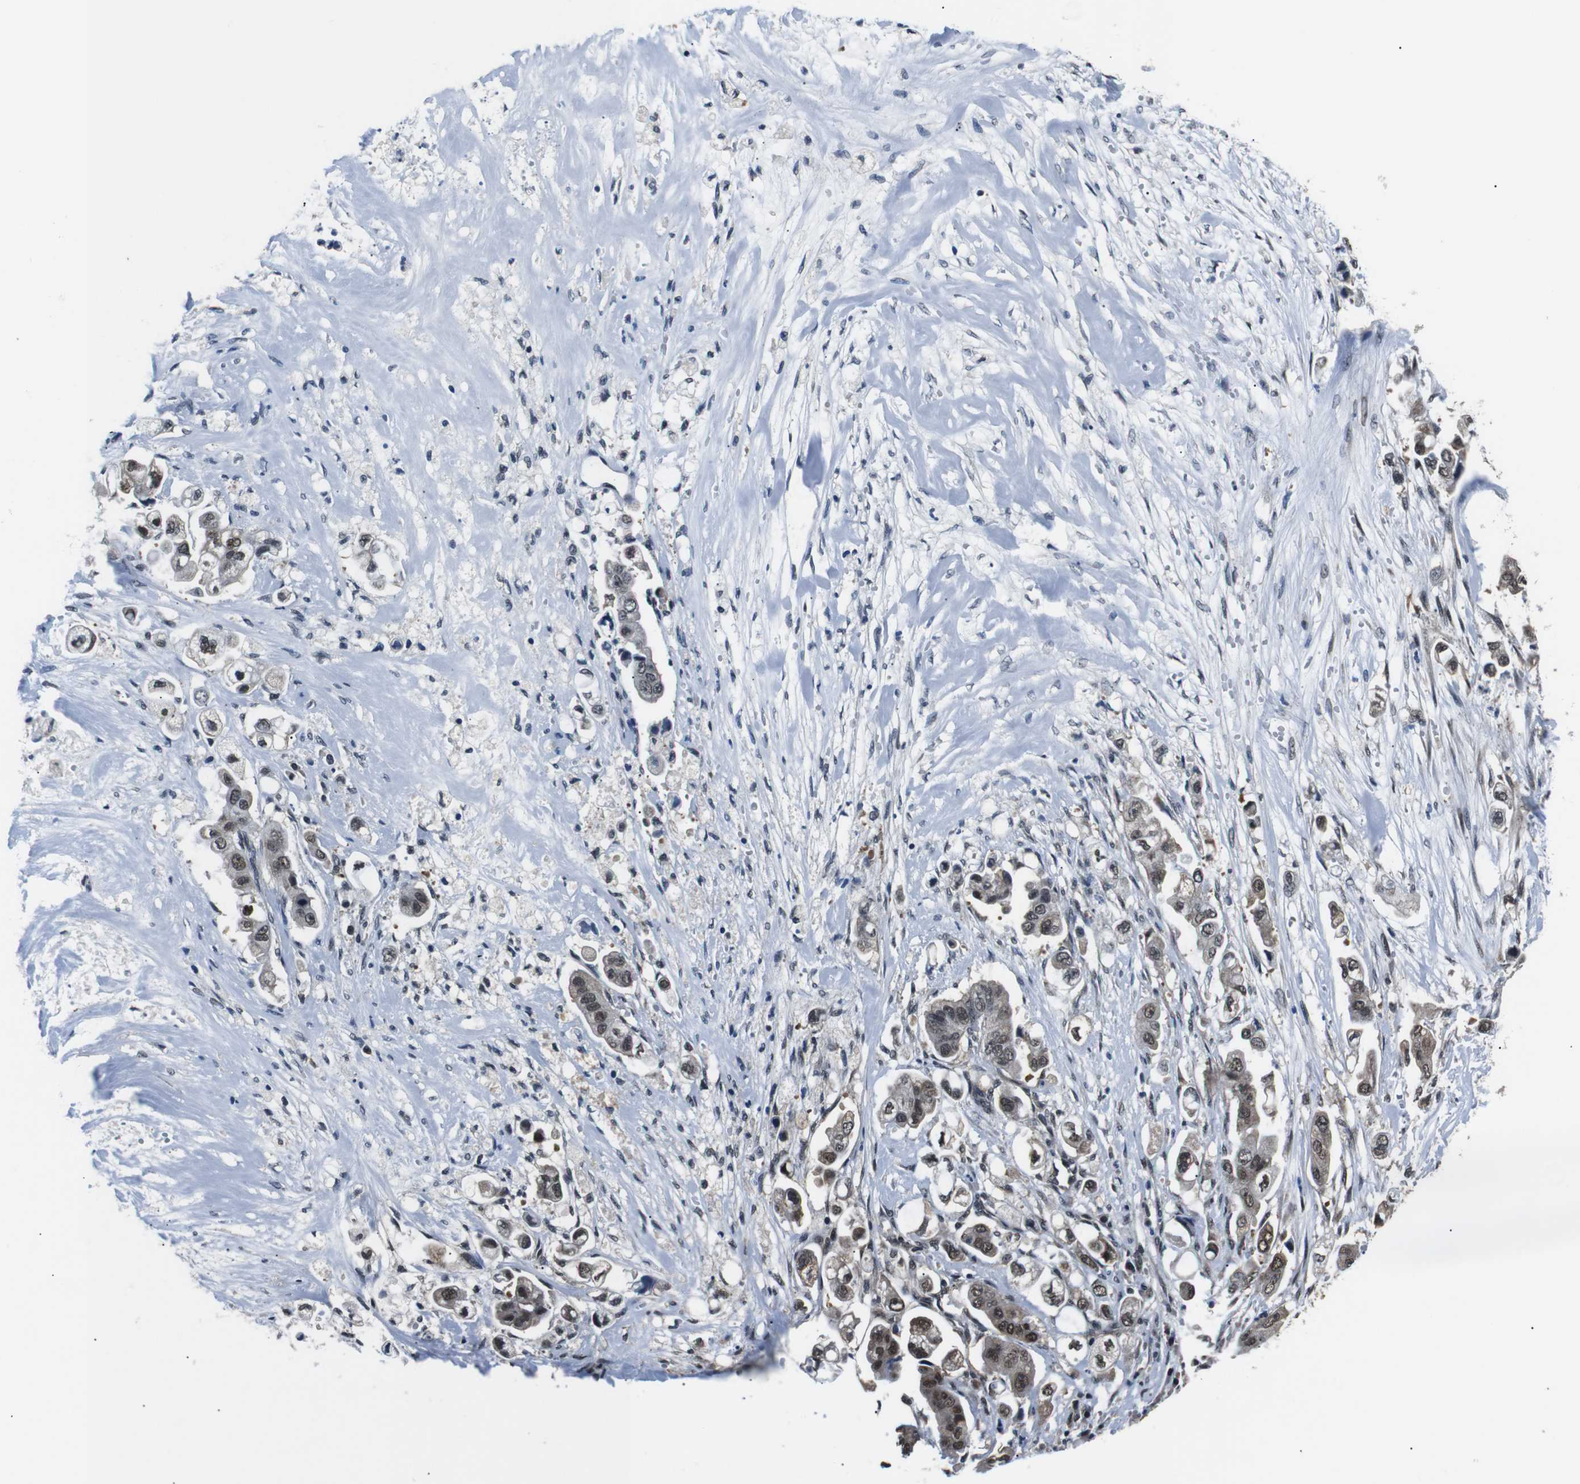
{"staining": {"intensity": "moderate", "quantity": ">75%", "location": "cytoplasmic/membranous,nuclear"}, "tissue": "stomach cancer", "cell_type": "Tumor cells", "image_type": "cancer", "snomed": [{"axis": "morphology", "description": "Adenocarcinoma, NOS"}, {"axis": "topography", "description": "Stomach"}], "caption": "This is a photomicrograph of IHC staining of stomach adenocarcinoma, which shows moderate expression in the cytoplasmic/membranous and nuclear of tumor cells.", "gene": "SKP1", "patient": {"sex": "male", "age": 62}}